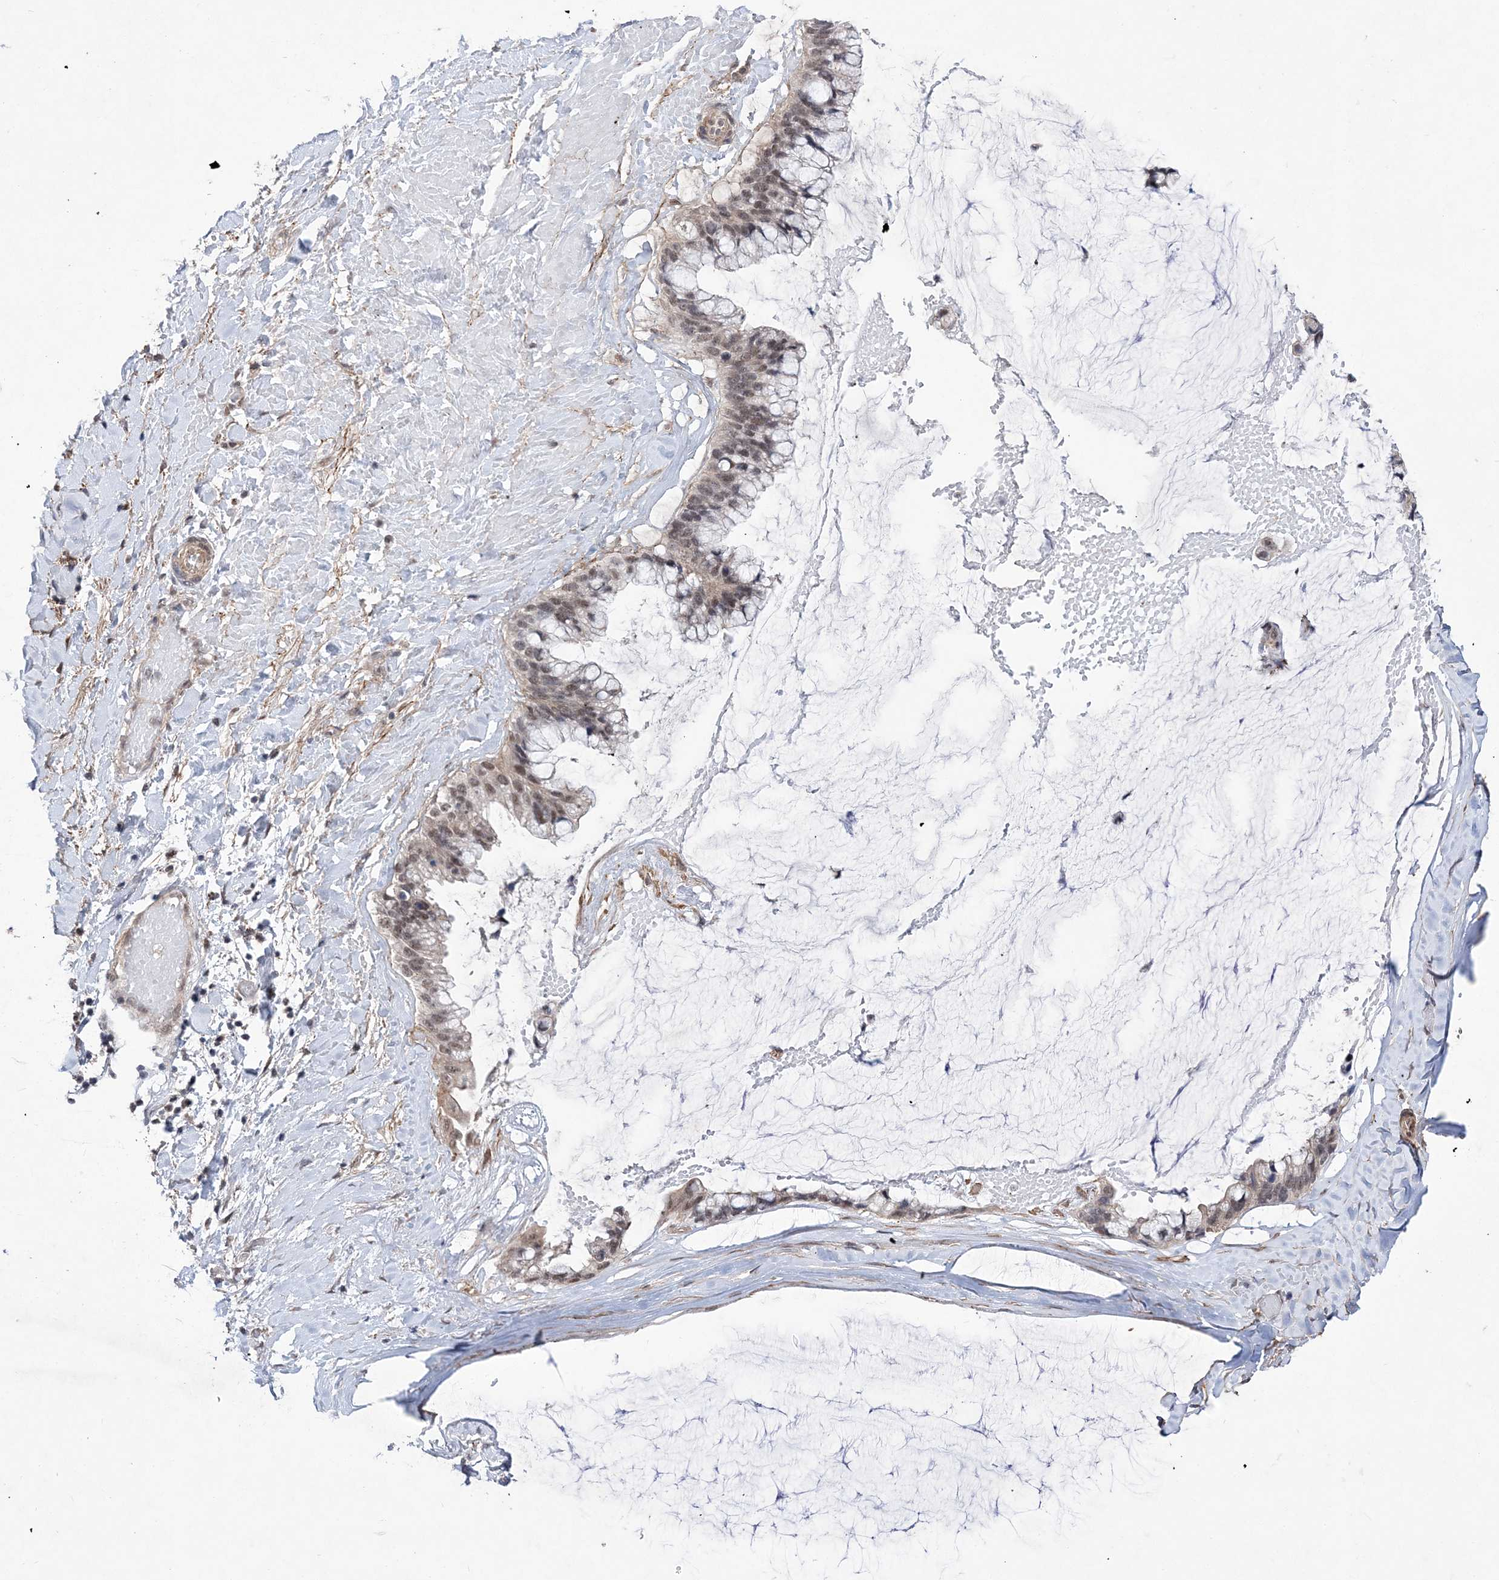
{"staining": {"intensity": "moderate", "quantity": ">75%", "location": "nuclear"}, "tissue": "ovarian cancer", "cell_type": "Tumor cells", "image_type": "cancer", "snomed": [{"axis": "morphology", "description": "Cystadenocarcinoma, mucinous, NOS"}, {"axis": "topography", "description": "Ovary"}], "caption": "This is a histology image of immunohistochemistry staining of ovarian cancer (mucinous cystadenocarcinoma), which shows moderate positivity in the nuclear of tumor cells.", "gene": "BOD1L1", "patient": {"sex": "female", "age": 39}}